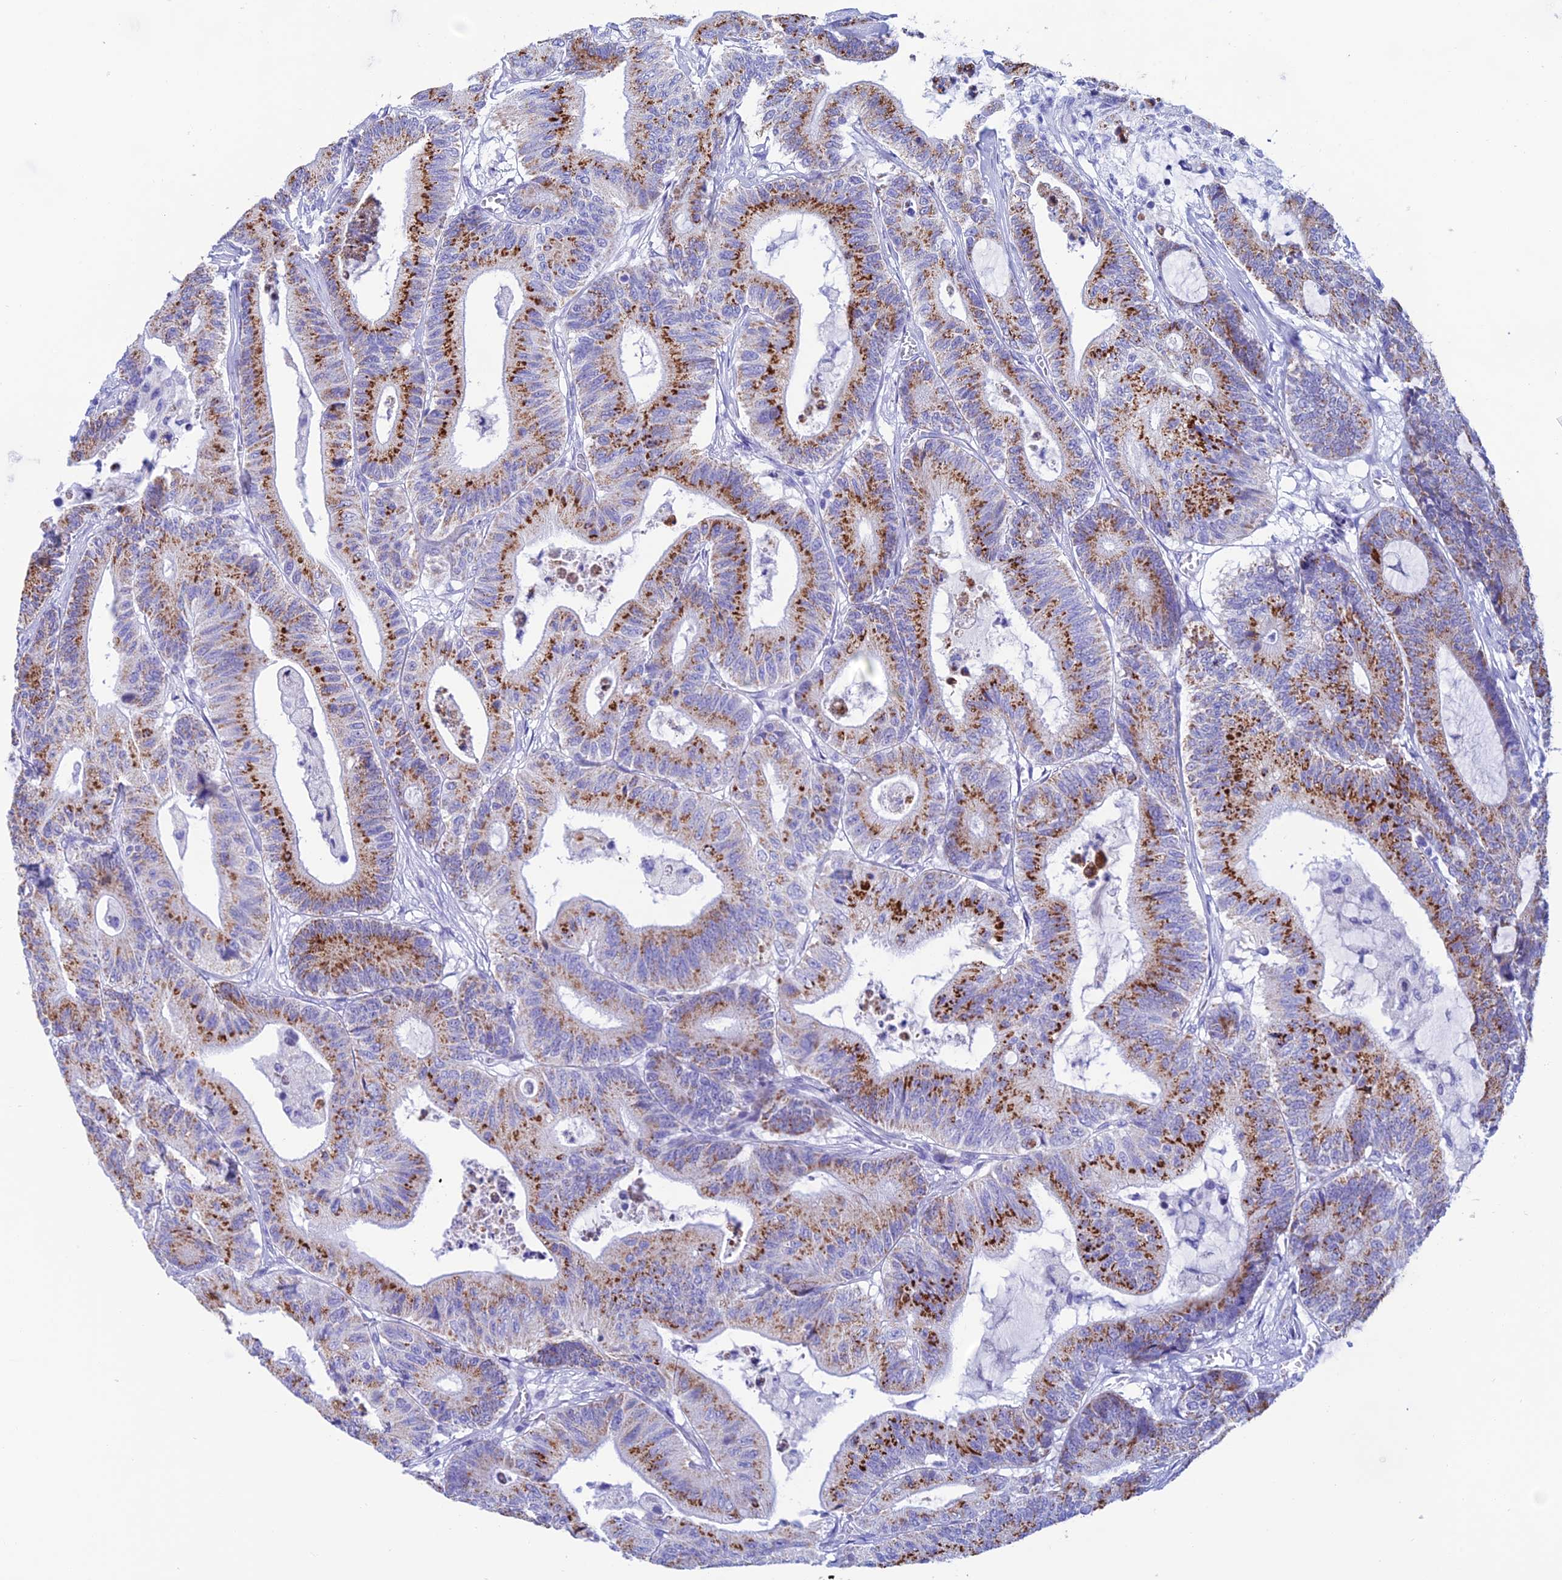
{"staining": {"intensity": "strong", "quantity": ">75%", "location": "cytoplasmic/membranous"}, "tissue": "colorectal cancer", "cell_type": "Tumor cells", "image_type": "cancer", "snomed": [{"axis": "morphology", "description": "Adenocarcinoma, NOS"}, {"axis": "topography", "description": "Colon"}], "caption": "Strong cytoplasmic/membranous protein expression is identified in approximately >75% of tumor cells in adenocarcinoma (colorectal). (DAB IHC with brightfield microscopy, high magnification).", "gene": "NXPE4", "patient": {"sex": "female", "age": 84}}